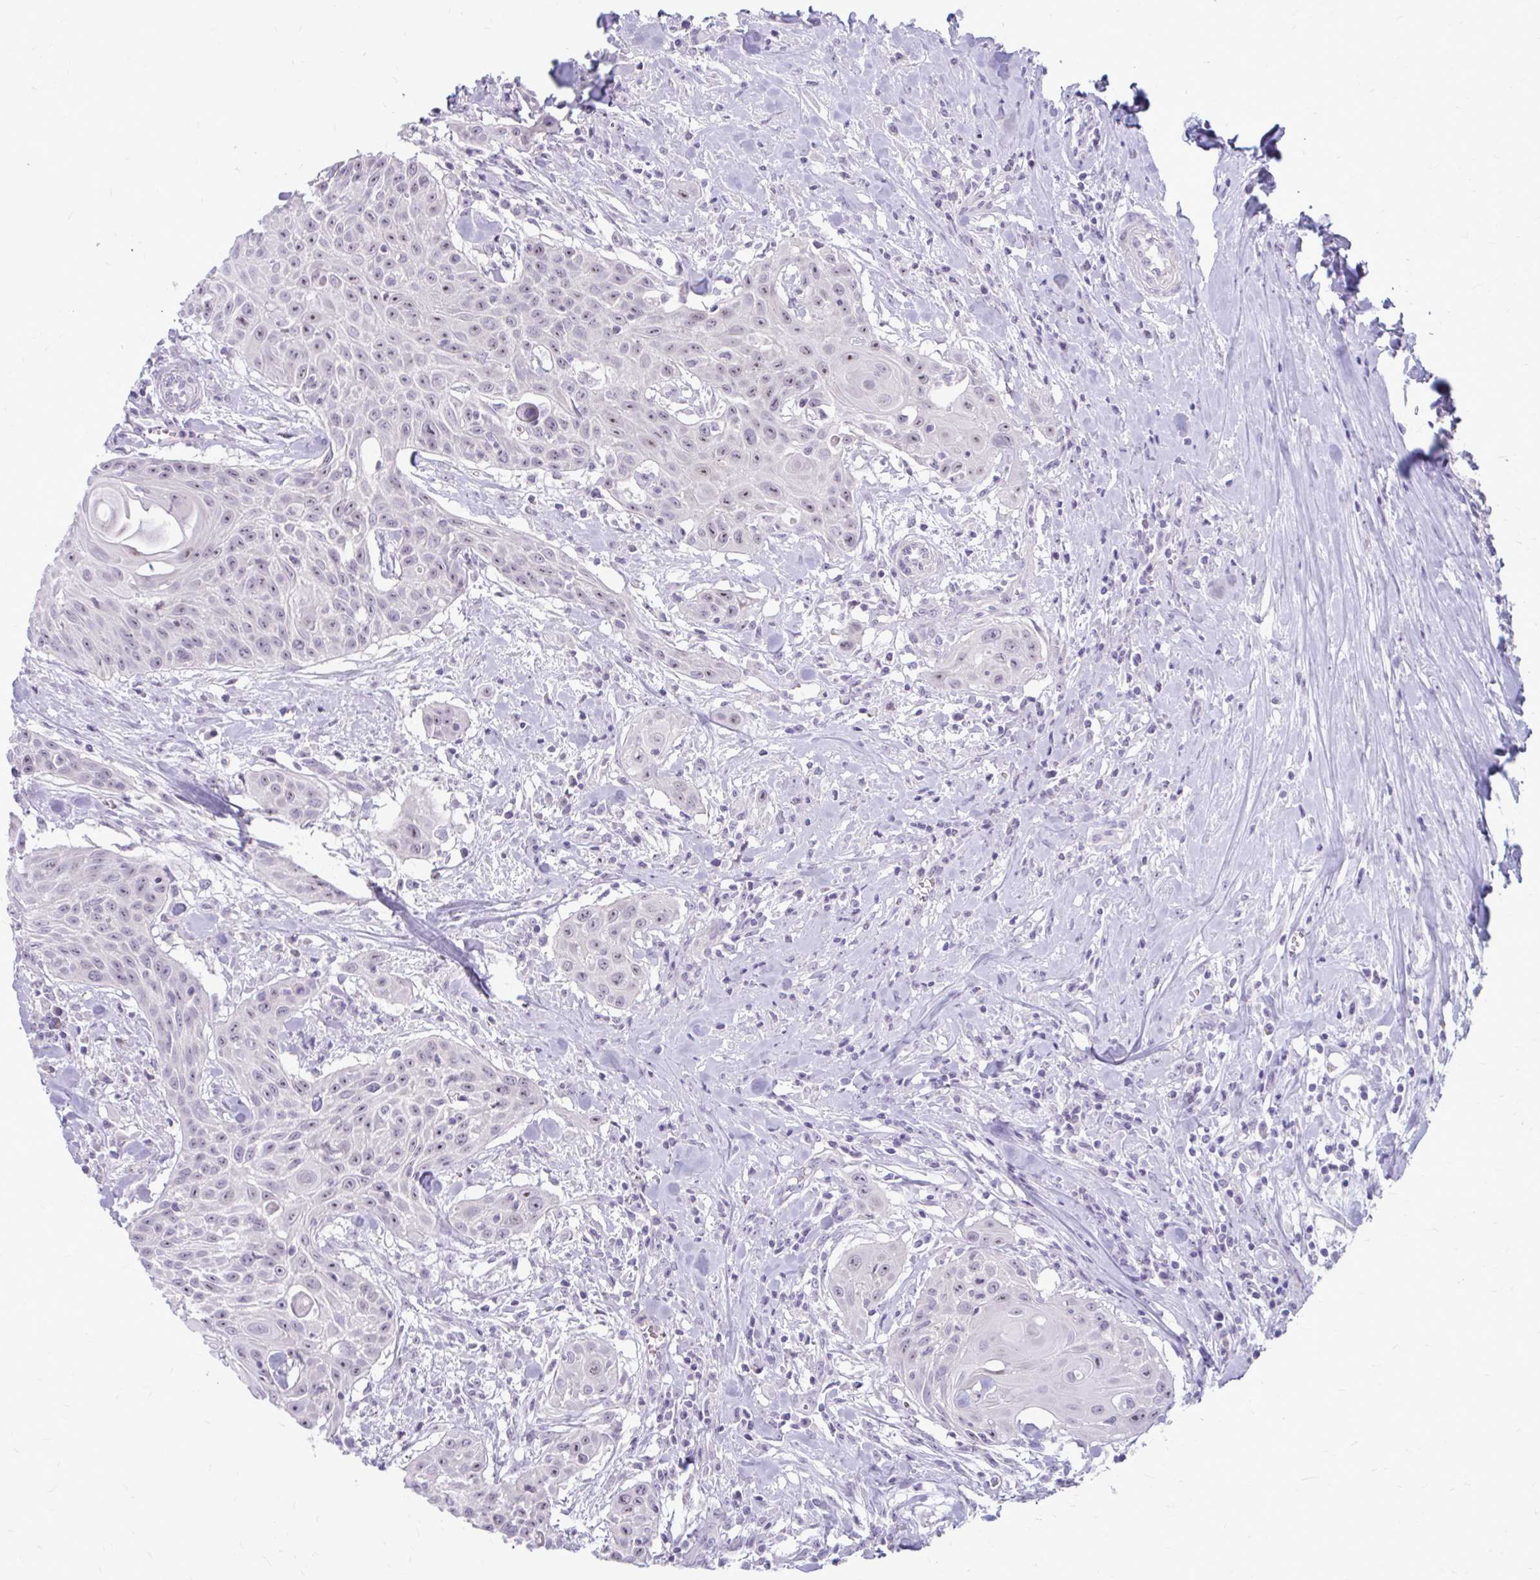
{"staining": {"intensity": "moderate", "quantity": "<25%", "location": "nuclear"}, "tissue": "head and neck cancer", "cell_type": "Tumor cells", "image_type": "cancer", "snomed": [{"axis": "morphology", "description": "Squamous cell carcinoma, NOS"}, {"axis": "topography", "description": "Lymph node"}, {"axis": "topography", "description": "Salivary gland"}, {"axis": "topography", "description": "Head-Neck"}], "caption": "Tumor cells display low levels of moderate nuclear positivity in about <25% of cells in head and neck squamous cell carcinoma. Ihc stains the protein of interest in brown and the nuclei are stained blue.", "gene": "CHIA", "patient": {"sex": "female", "age": 74}}